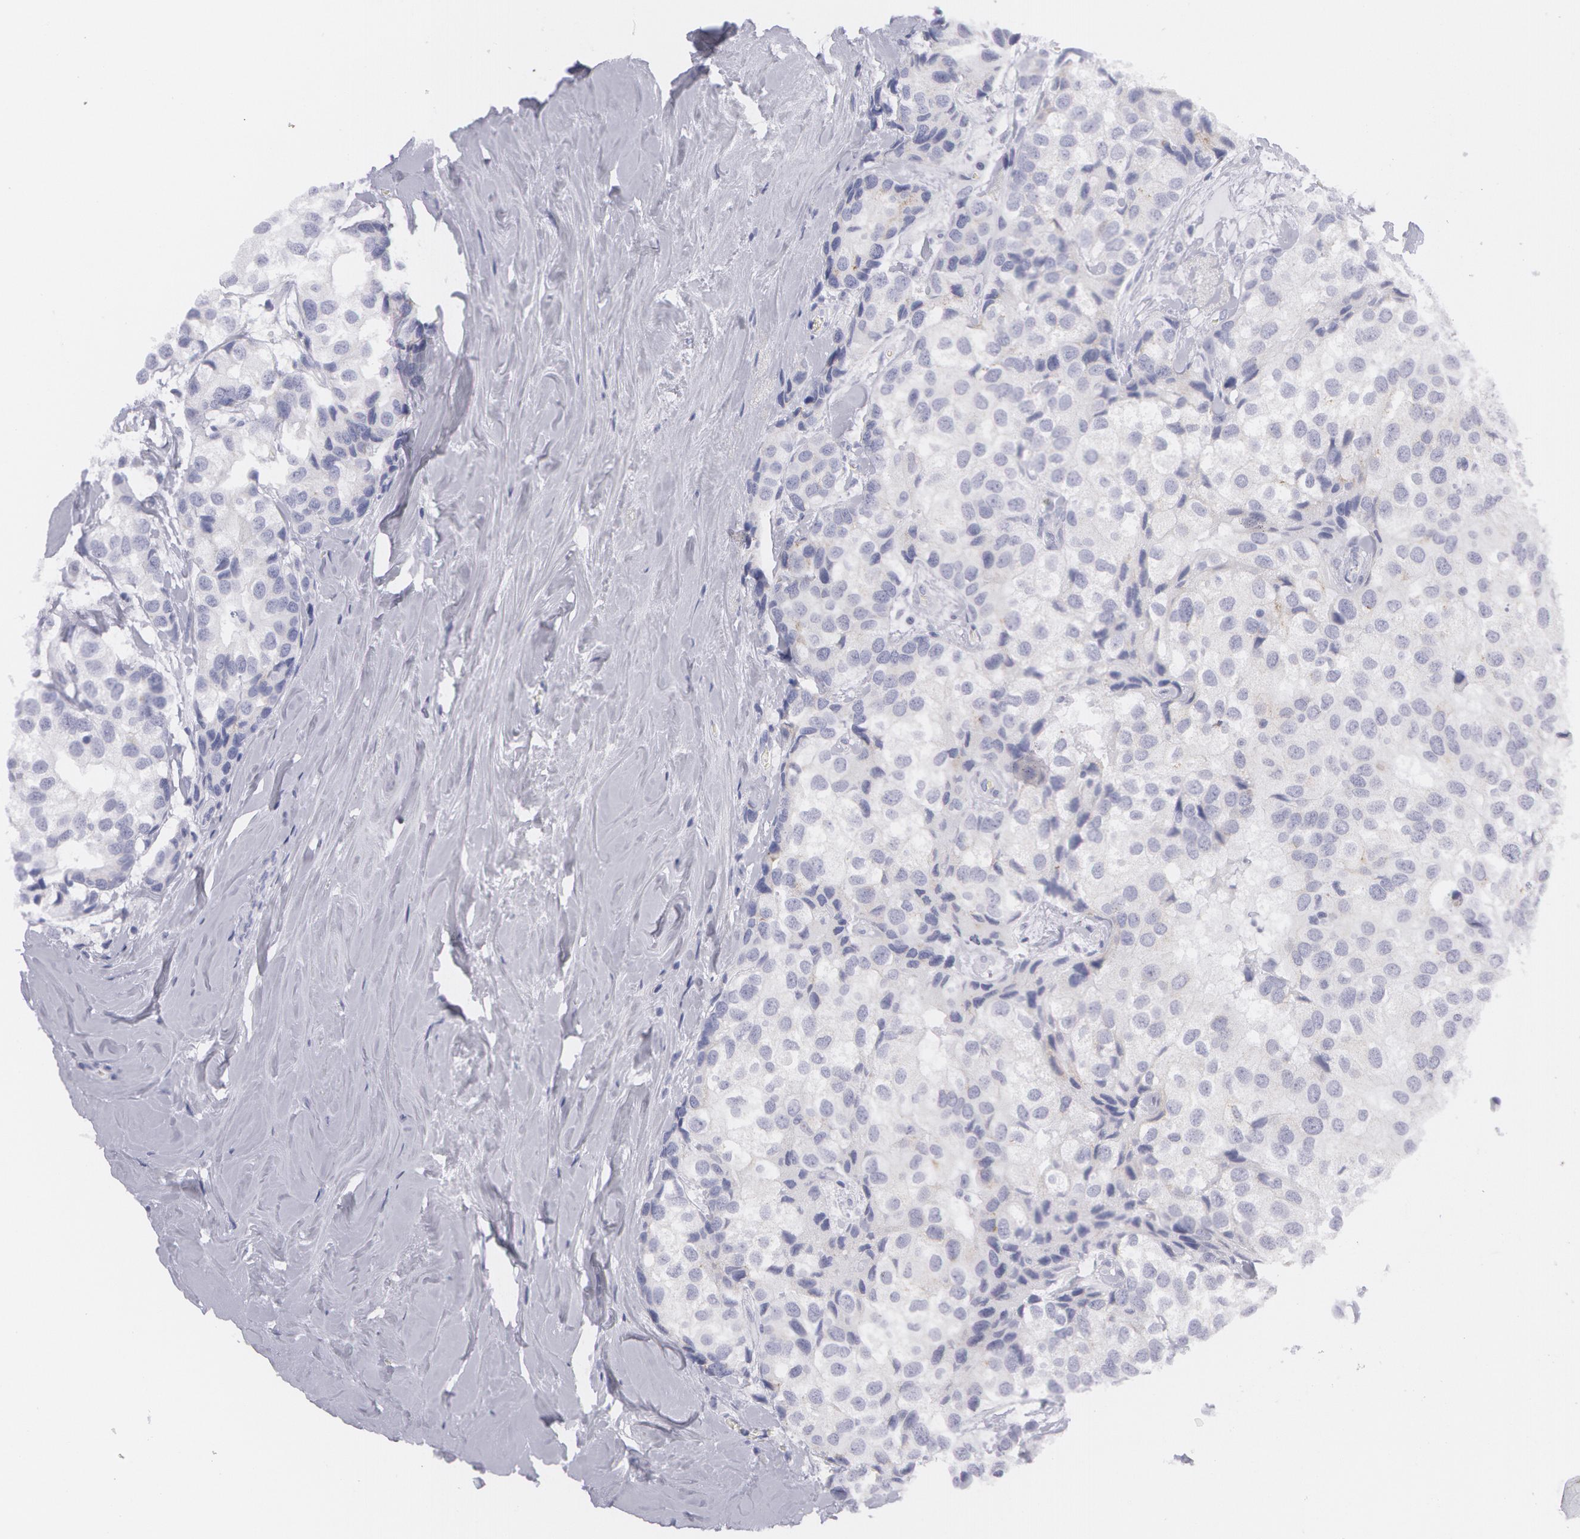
{"staining": {"intensity": "negative", "quantity": "none", "location": "none"}, "tissue": "breast cancer", "cell_type": "Tumor cells", "image_type": "cancer", "snomed": [{"axis": "morphology", "description": "Duct carcinoma"}, {"axis": "topography", "description": "Breast"}], "caption": "The histopathology image shows no staining of tumor cells in intraductal carcinoma (breast). The staining was performed using DAB to visualize the protein expression in brown, while the nuclei were stained in blue with hematoxylin (Magnification: 20x).", "gene": "AMACR", "patient": {"sex": "female", "age": 68}}